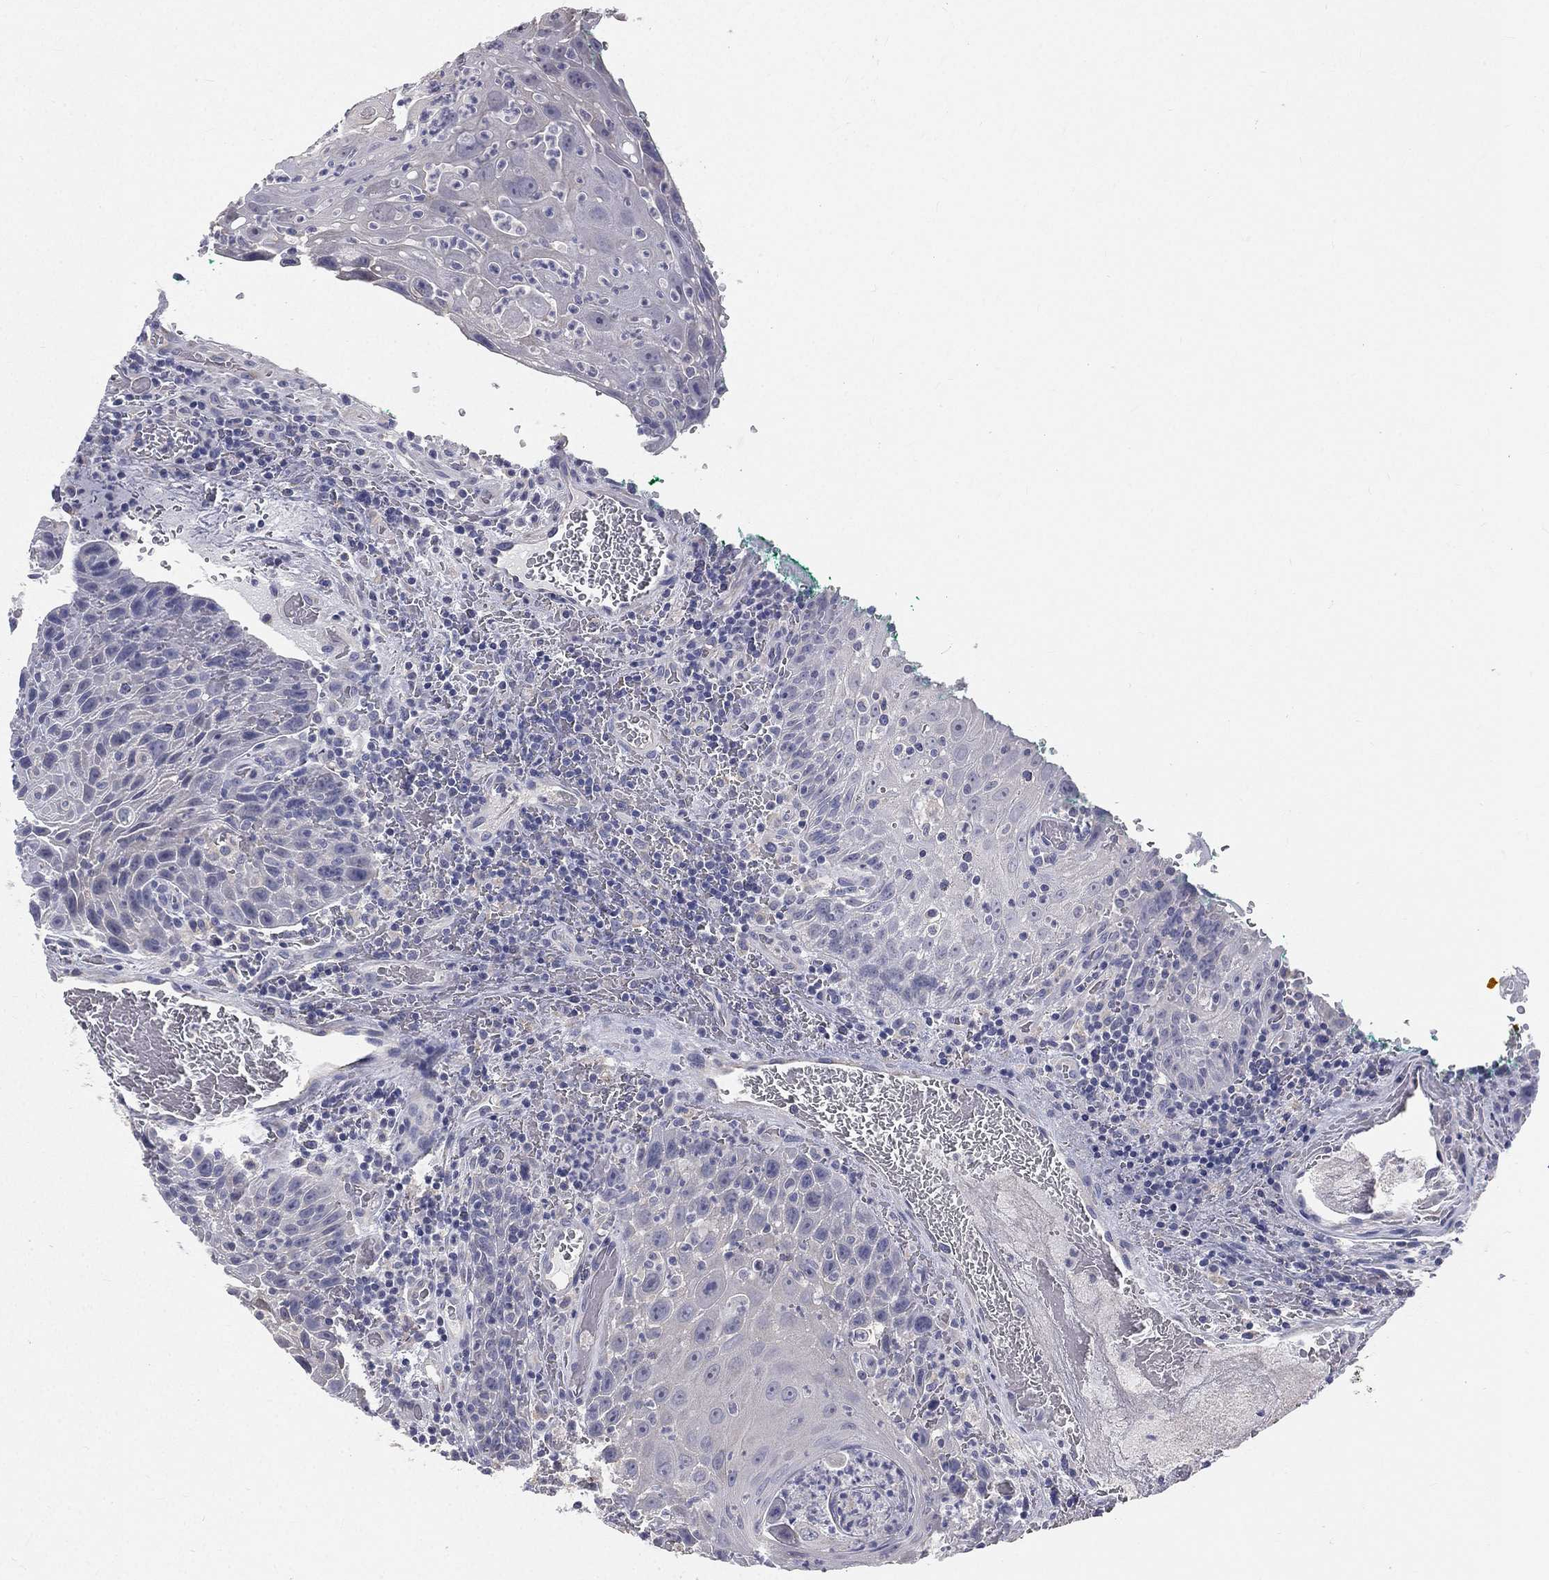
{"staining": {"intensity": "negative", "quantity": "none", "location": "none"}, "tissue": "head and neck cancer", "cell_type": "Tumor cells", "image_type": "cancer", "snomed": [{"axis": "morphology", "description": "Squamous cell carcinoma, NOS"}, {"axis": "topography", "description": "Head-Neck"}], "caption": "This image is of head and neck squamous cell carcinoma stained with IHC to label a protein in brown with the nuclei are counter-stained blue. There is no positivity in tumor cells. (DAB (3,3'-diaminobenzidine) IHC visualized using brightfield microscopy, high magnification).", "gene": "MUC13", "patient": {"sex": "male", "age": 69}}